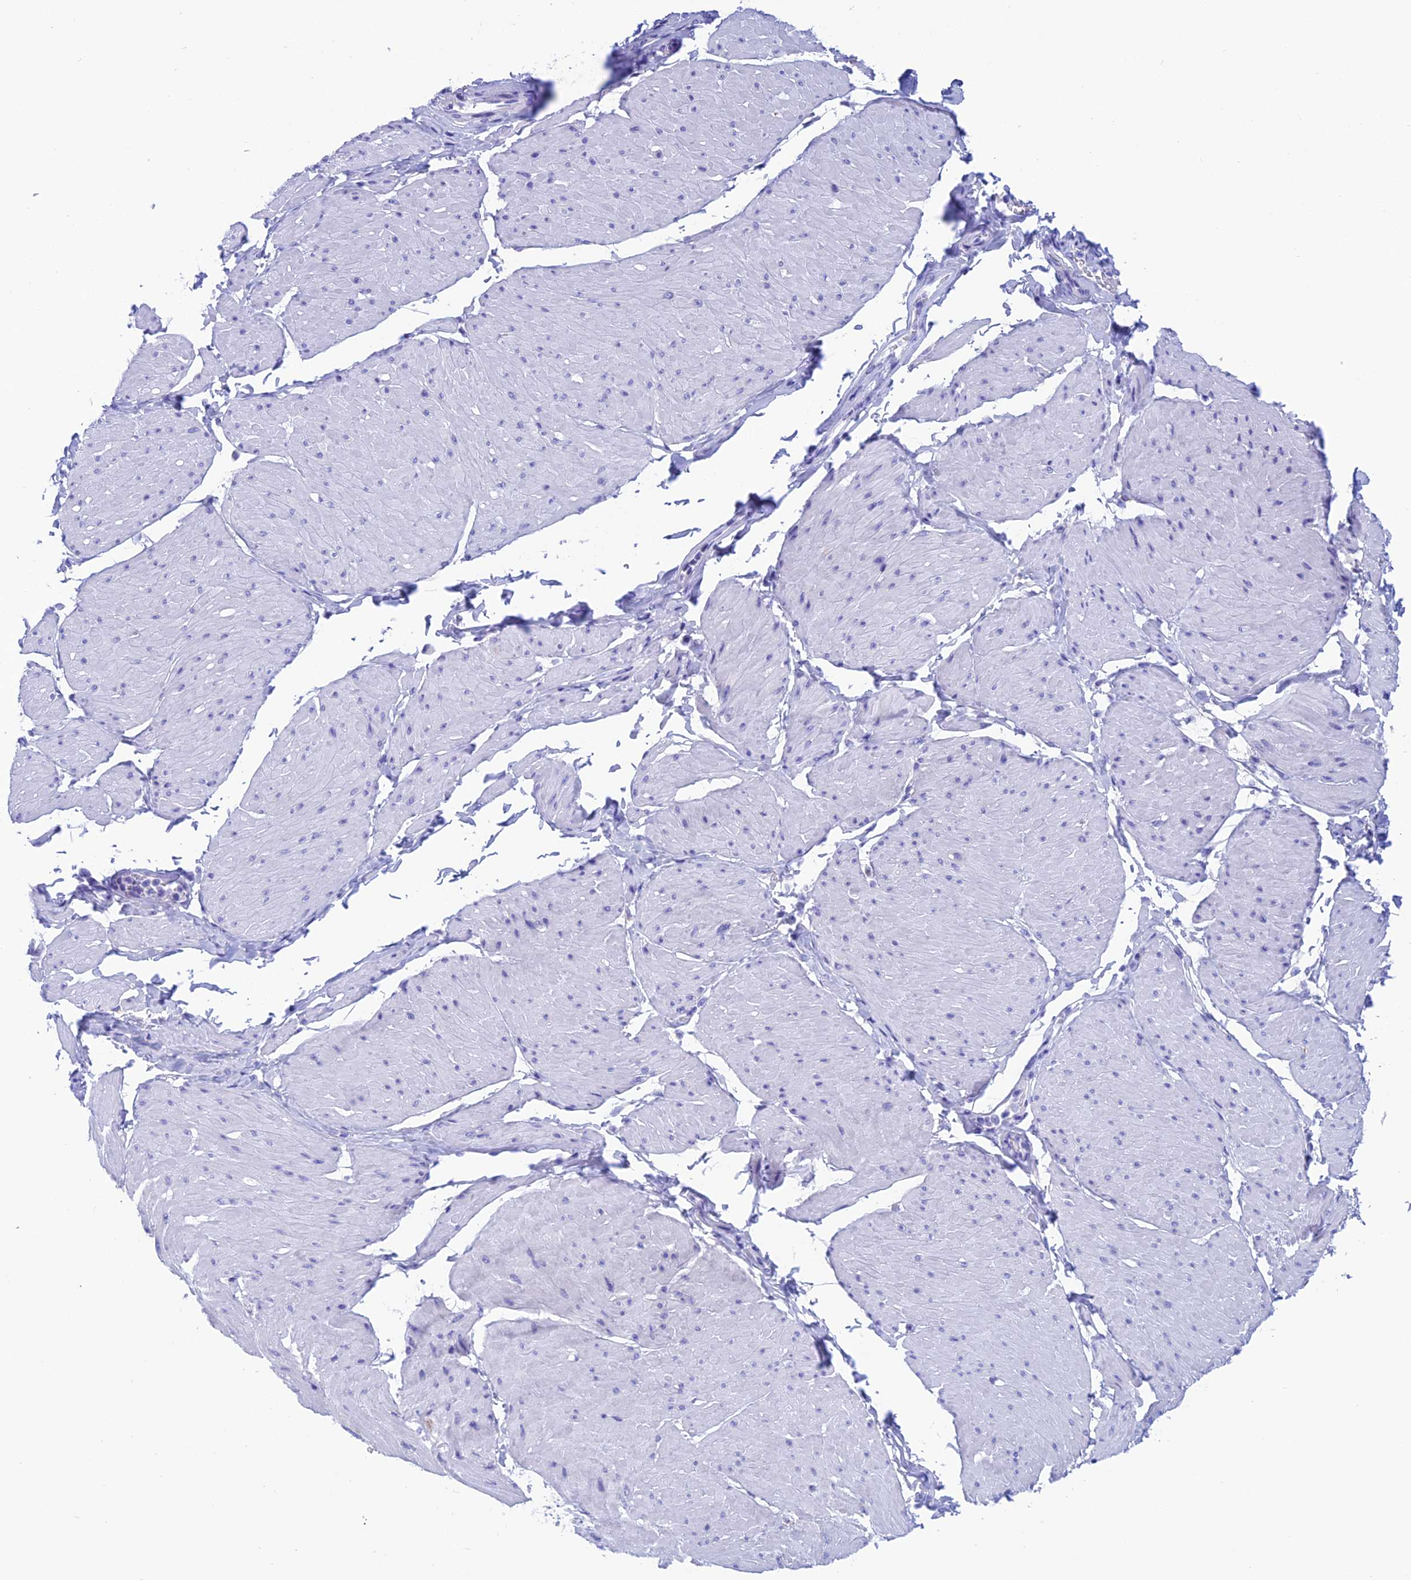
{"staining": {"intensity": "negative", "quantity": "none", "location": "none"}, "tissue": "smooth muscle", "cell_type": "Smooth muscle cells", "image_type": "normal", "snomed": [{"axis": "morphology", "description": "Urothelial carcinoma, High grade"}, {"axis": "topography", "description": "Urinary bladder"}], "caption": "The photomicrograph reveals no staining of smooth muscle cells in unremarkable smooth muscle.", "gene": "NXPE4", "patient": {"sex": "male", "age": 46}}